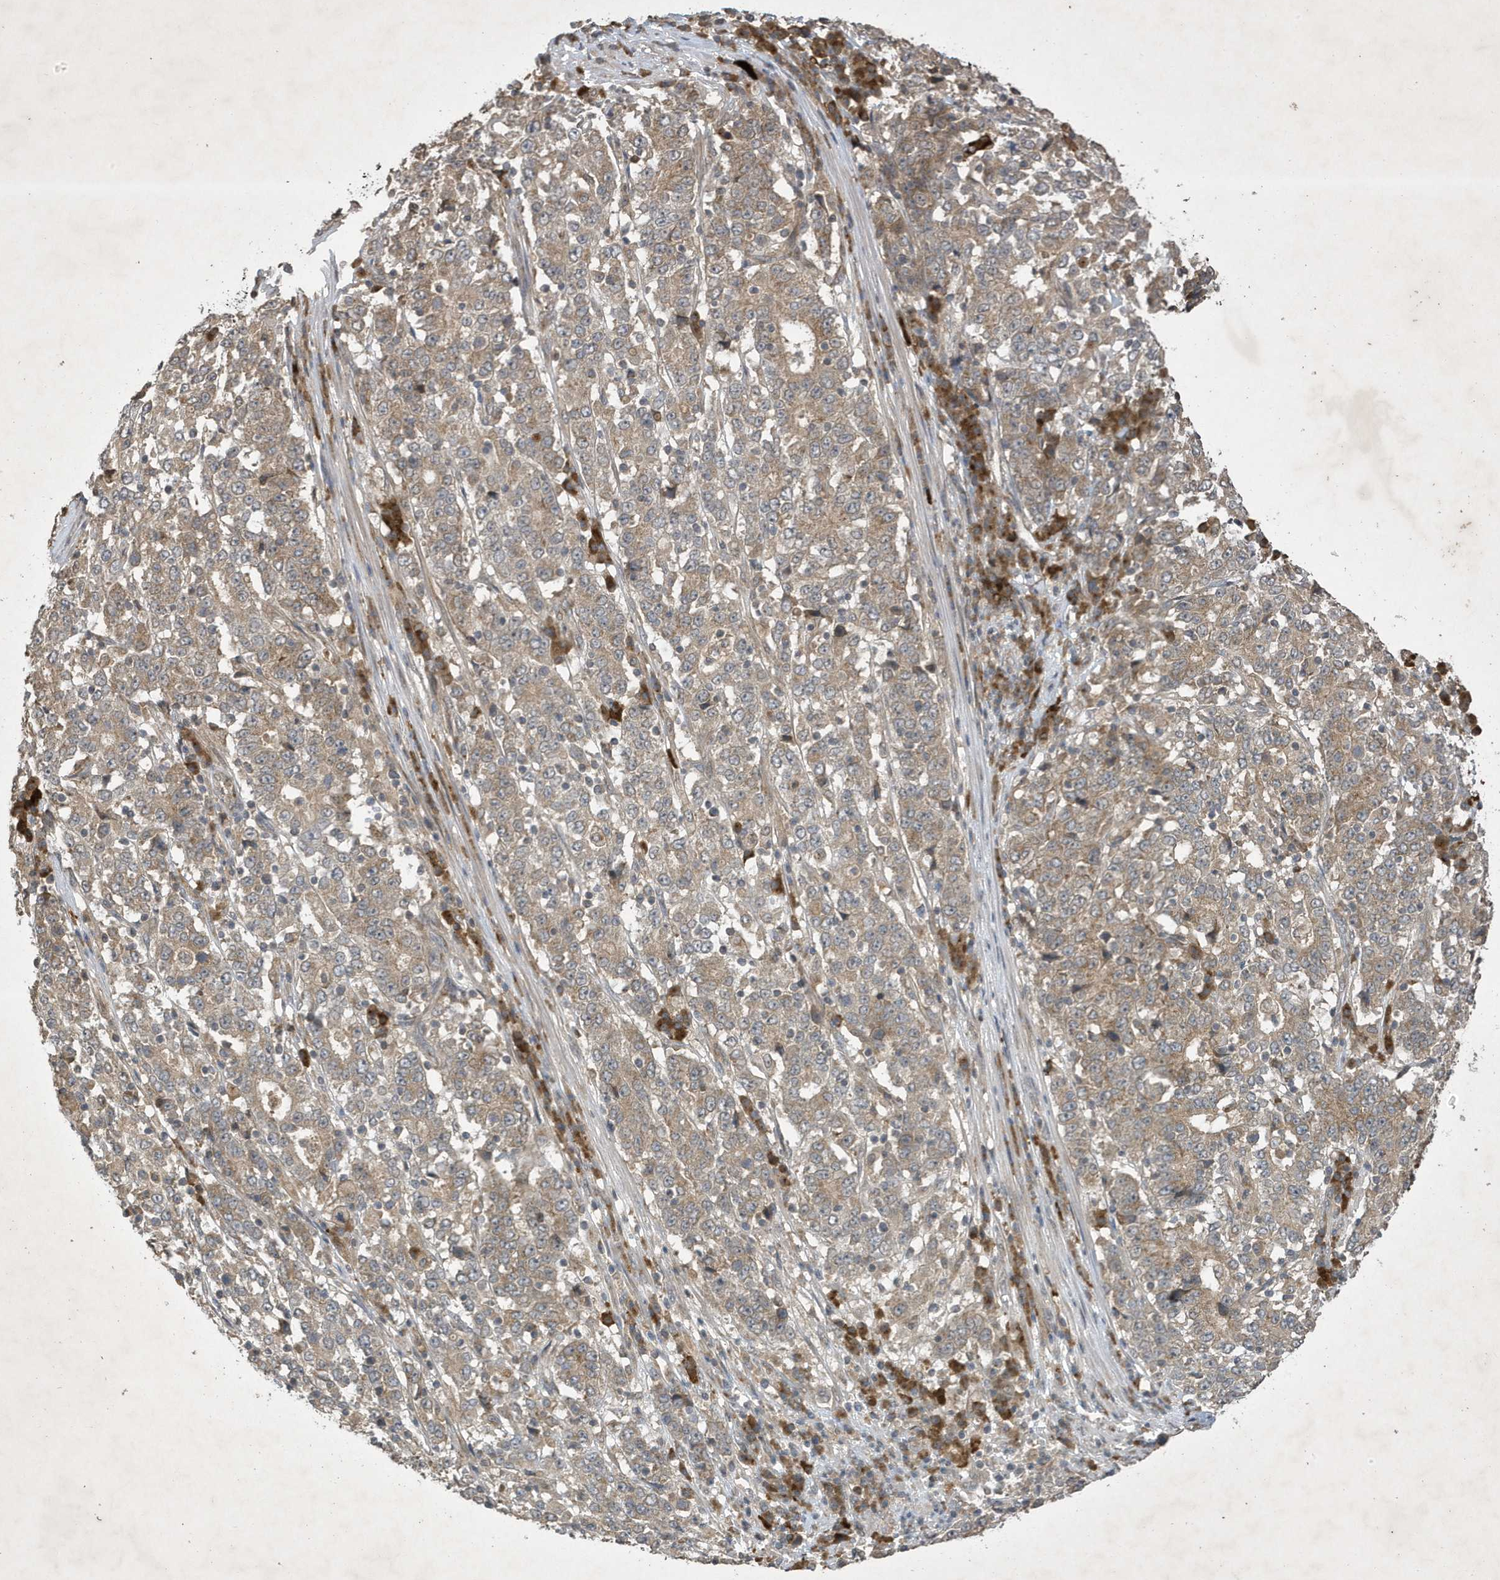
{"staining": {"intensity": "weak", "quantity": ">75%", "location": "cytoplasmic/membranous"}, "tissue": "stomach cancer", "cell_type": "Tumor cells", "image_type": "cancer", "snomed": [{"axis": "morphology", "description": "Adenocarcinoma, NOS"}, {"axis": "topography", "description": "Stomach"}], "caption": "About >75% of tumor cells in stomach cancer (adenocarcinoma) display weak cytoplasmic/membranous protein positivity as visualized by brown immunohistochemical staining.", "gene": "STX10", "patient": {"sex": "male", "age": 59}}